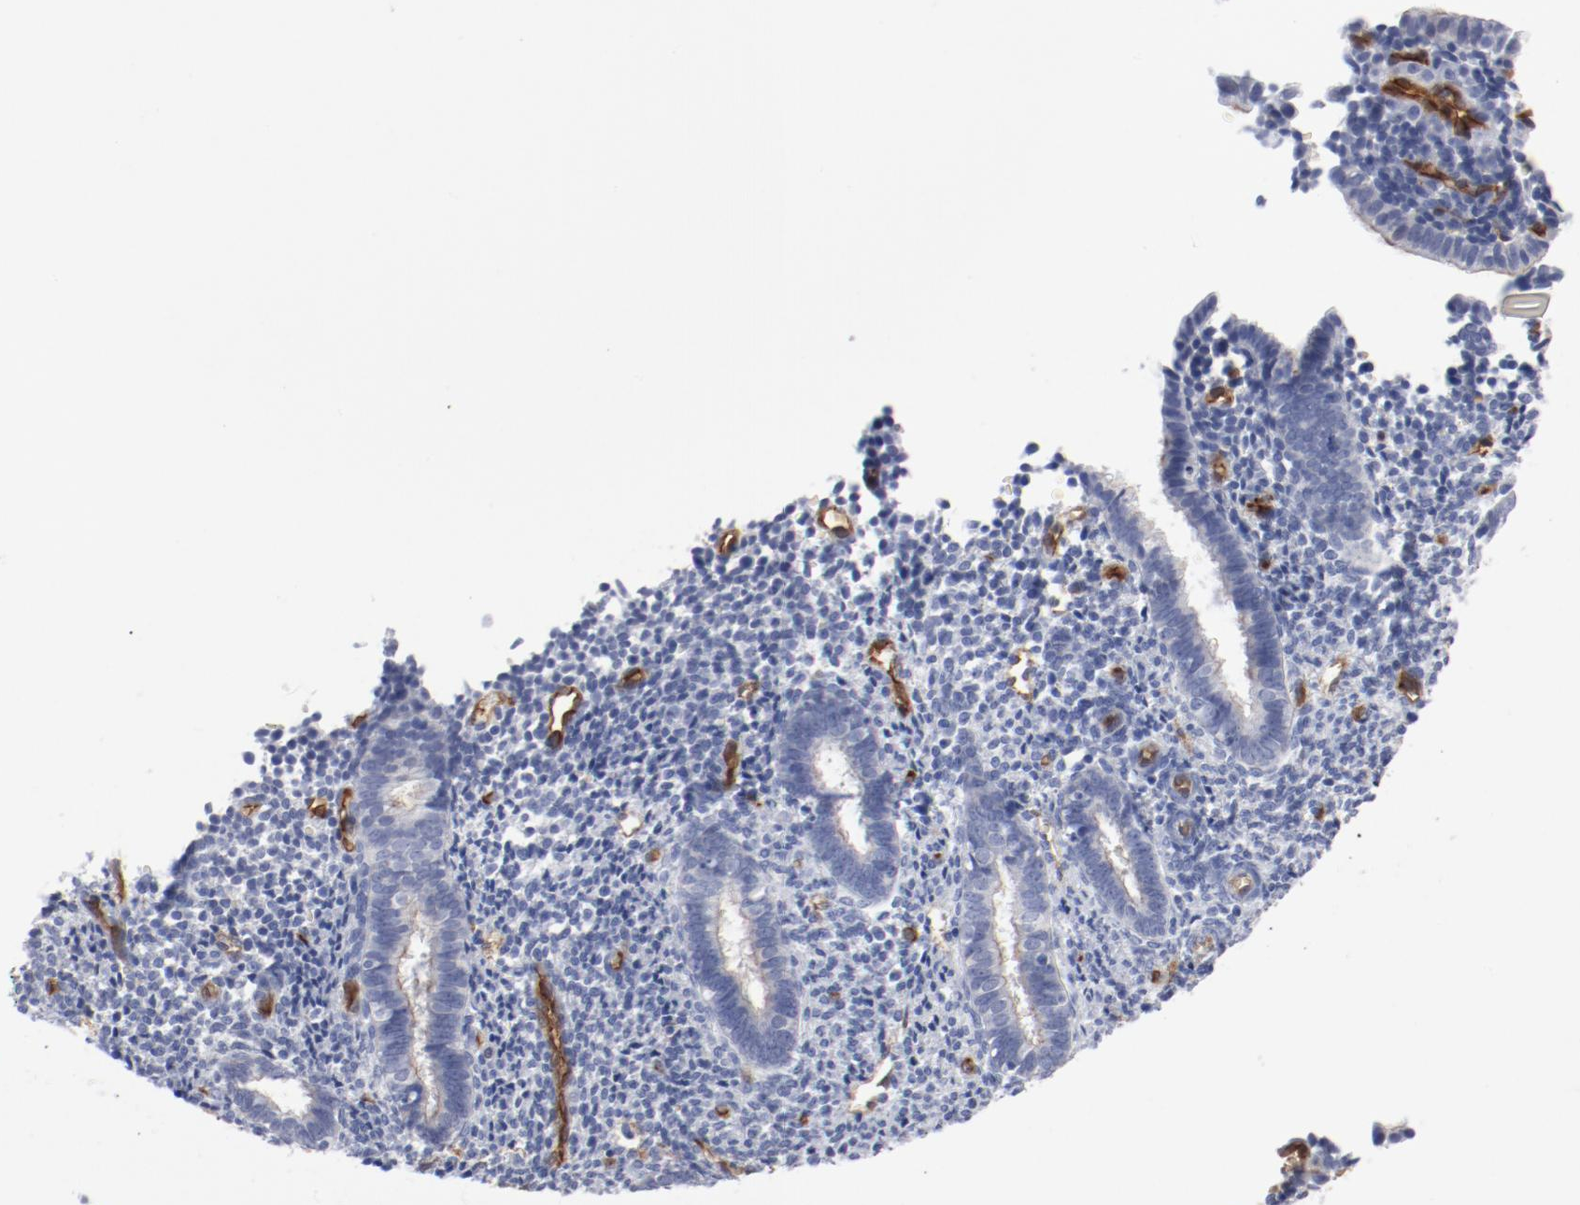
{"staining": {"intensity": "negative", "quantity": "none", "location": "none"}, "tissue": "endometrium", "cell_type": "Cells in endometrial stroma", "image_type": "normal", "snomed": [{"axis": "morphology", "description": "Normal tissue, NOS"}, {"axis": "topography", "description": "Endometrium"}], "caption": "The histopathology image shows no significant positivity in cells in endometrial stroma of endometrium. The staining is performed using DAB brown chromogen with nuclei counter-stained in using hematoxylin.", "gene": "SHANK3", "patient": {"sex": "female", "age": 27}}